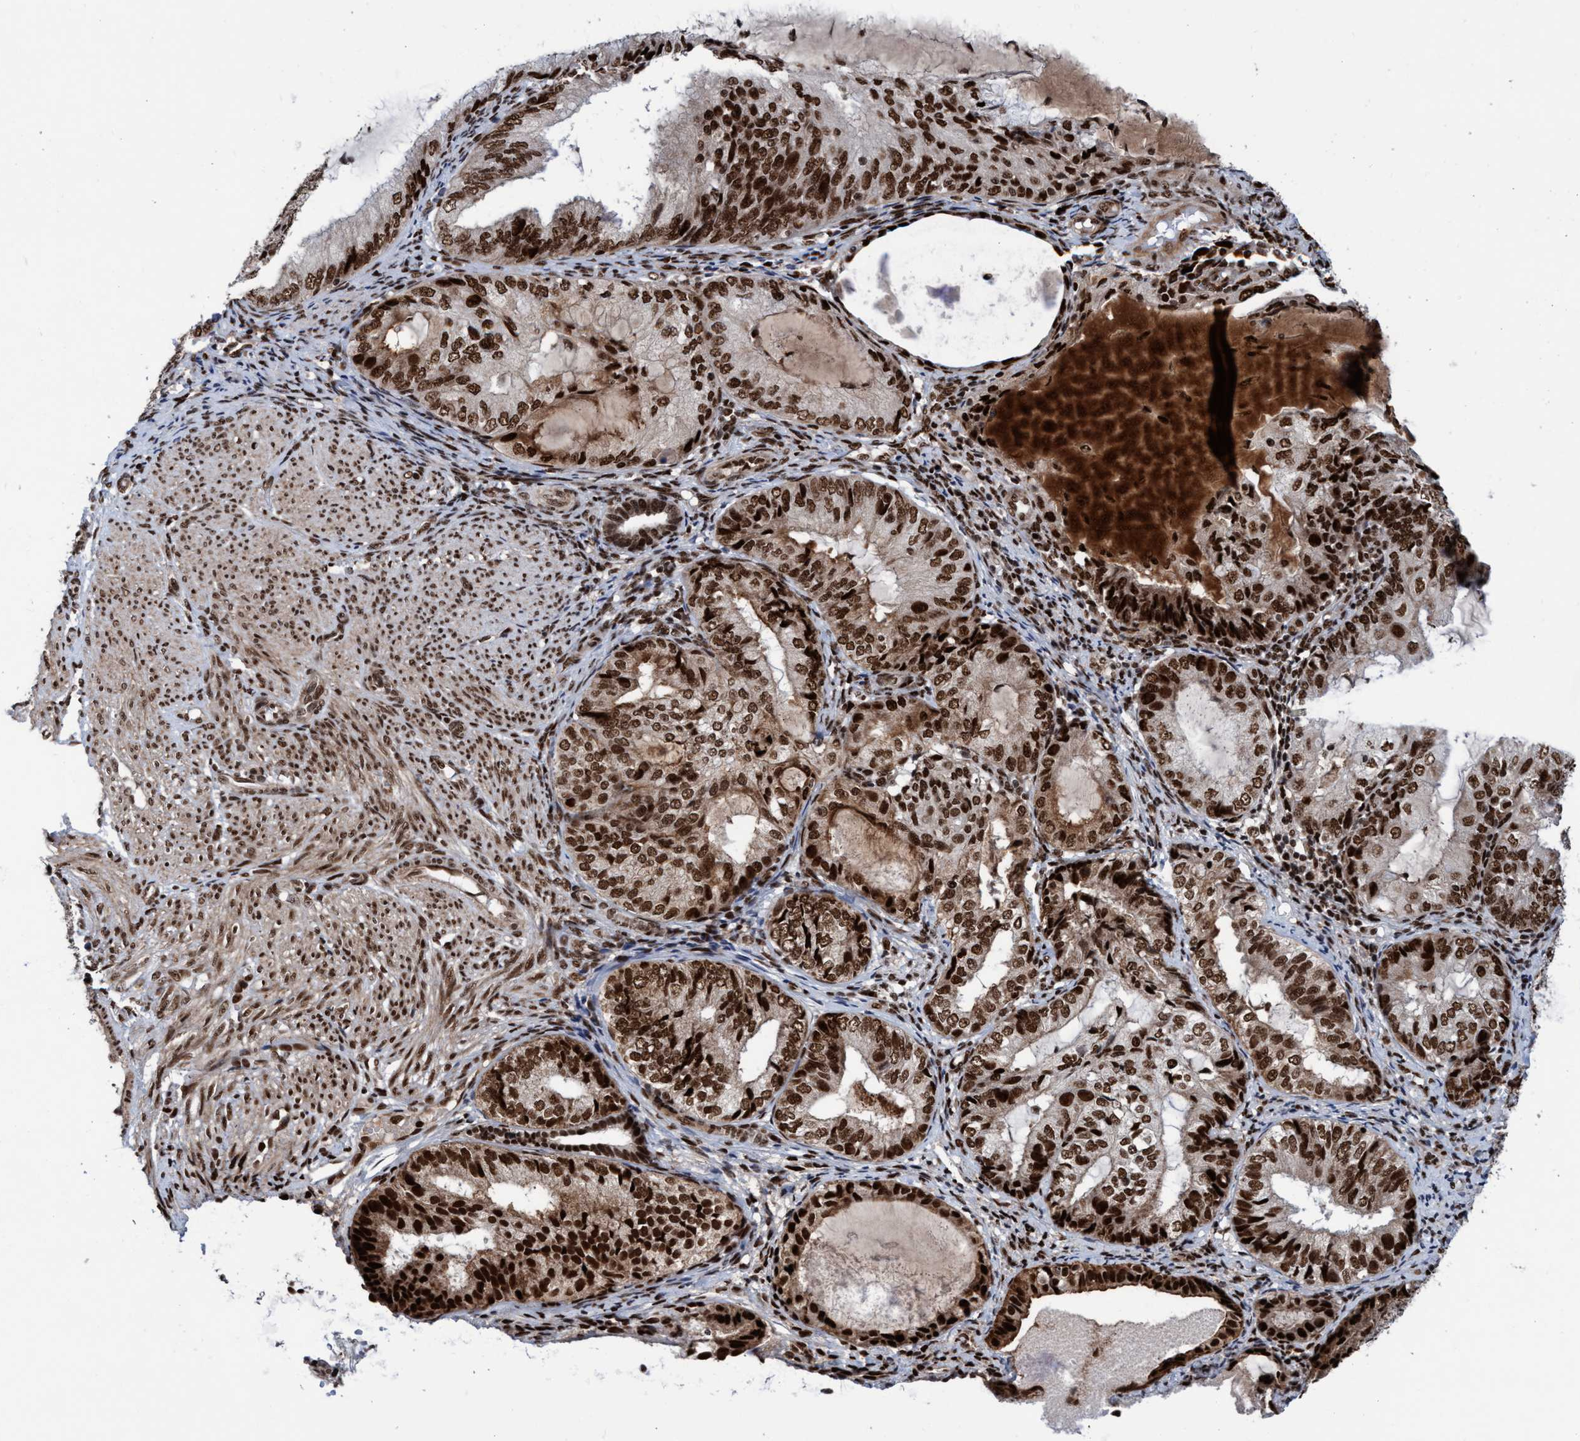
{"staining": {"intensity": "strong", "quantity": ">75%", "location": "nuclear"}, "tissue": "endometrial cancer", "cell_type": "Tumor cells", "image_type": "cancer", "snomed": [{"axis": "morphology", "description": "Adenocarcinoma, NOS"}, {"axis": "topography", "description": "Endometrium"}], "caption": "Approximately >75% of tumor cells in endometrial cancer show strong nuclear protein expression as visualized by brown immunohistochemical staining.", "gene": "TOPBP1", "patient": {"sex": "female", "age": 81}}